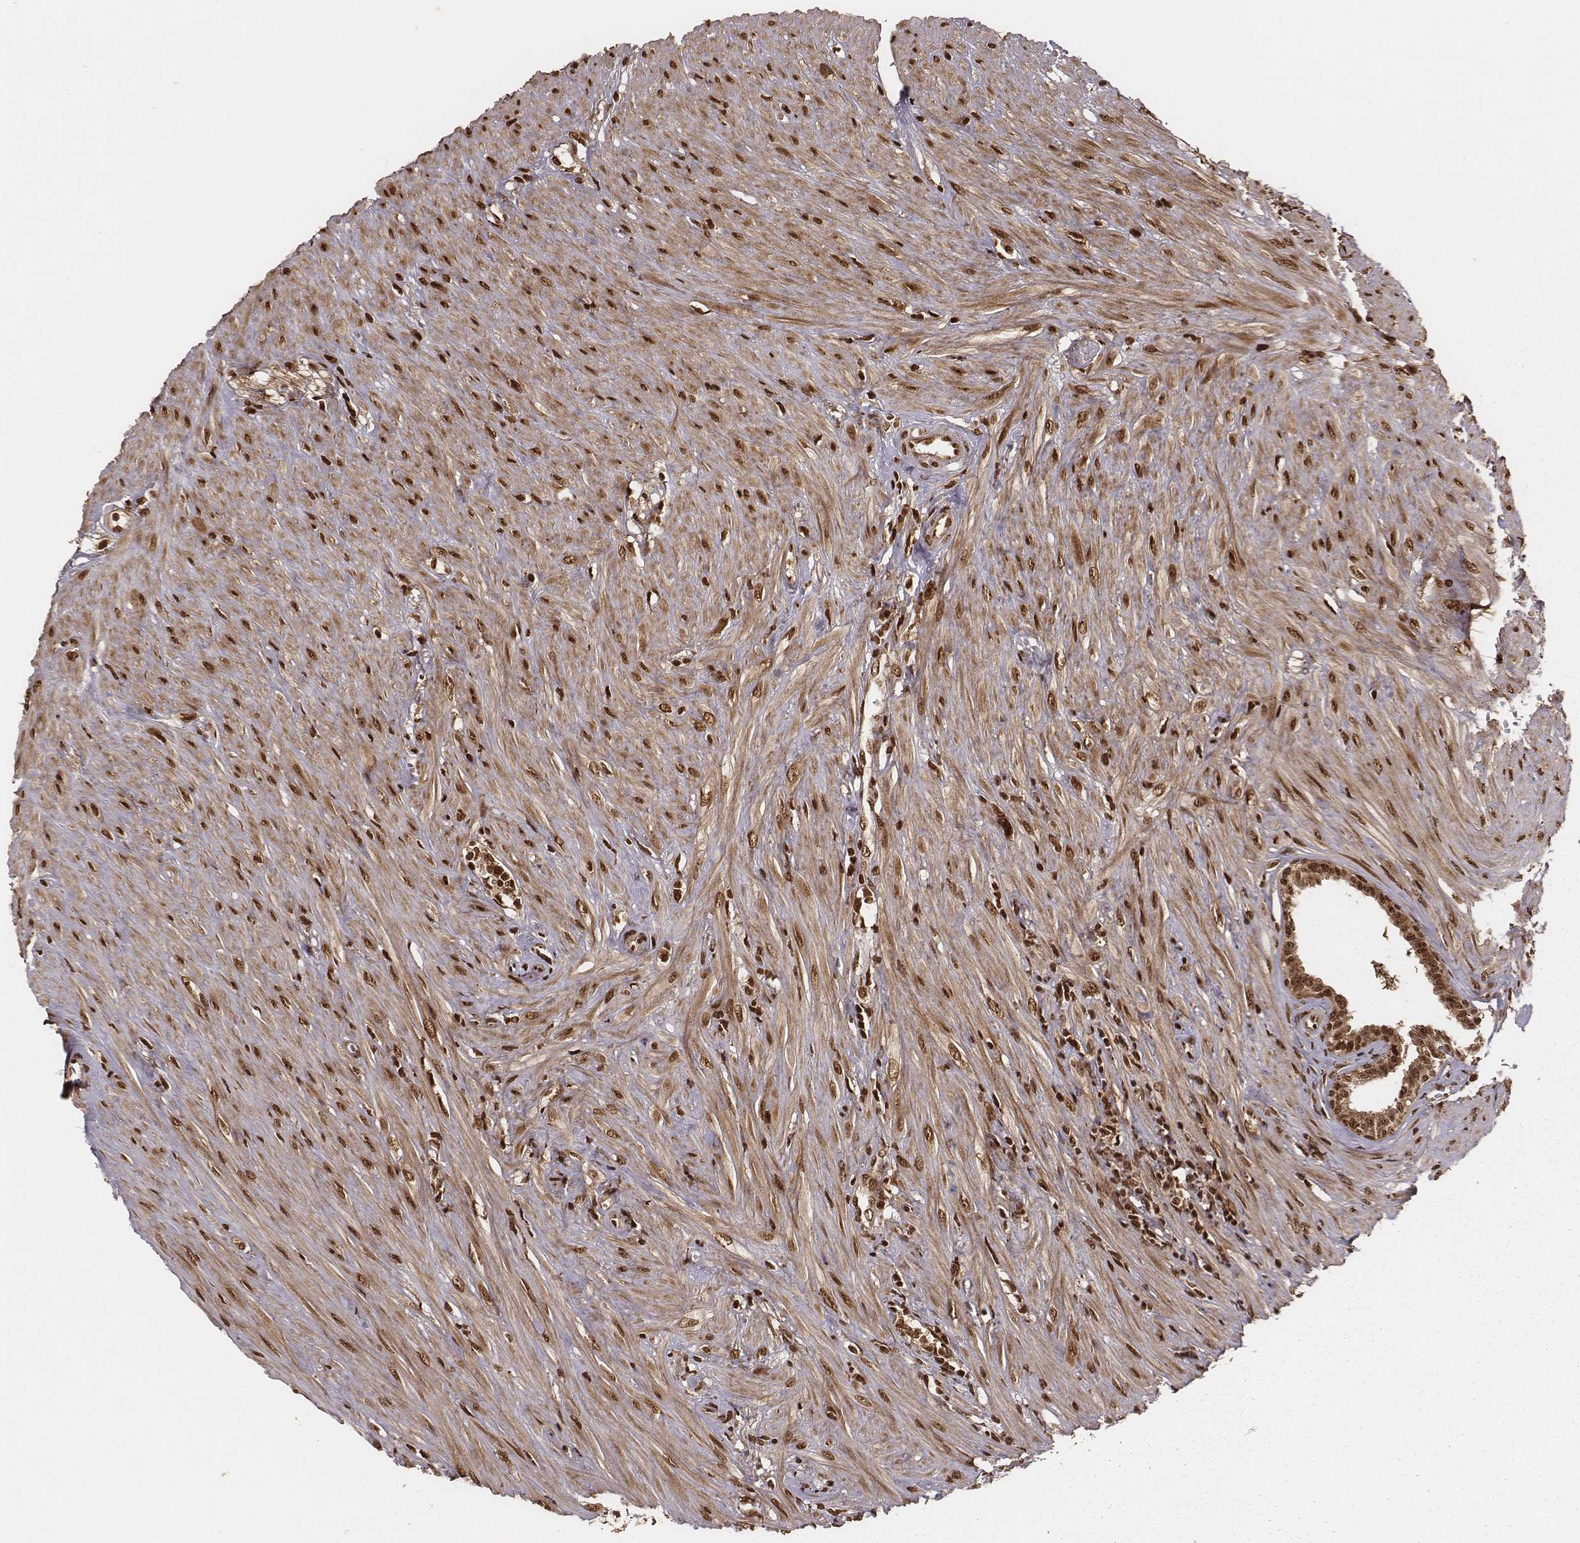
{"staining": {"intensity": "moderate", "quantity": ">75%", "location": "nuclear"}, "tissue": "seminal vesicle", "cell_type": "Glandular cells", "image_type": "normal", "snomed": [{"axis": "morphology", "description": "Normal tissue, NOS"}, {"axis": "morphology", "description": "Urothelial carcinoma, NOS"}, {"axis": "topography", "description": "Urinary bladder"}, {"axis": "topography", "description": "Seminal veicle"}], "caption": "Immunohistochemical staining of unremarkable seminal vesicle displays medium levels of moderate nuclear staining in about >75% of glandular cells. The staining was performed using DAB (3,3'-diaminobenzidine) to visualize the protein expression in brown, while the nuclei were stained in blue with hematoxylin (Magnification: 20x).", "gene": "NFX1", "patient": {"sex": "male", "age": 76}}